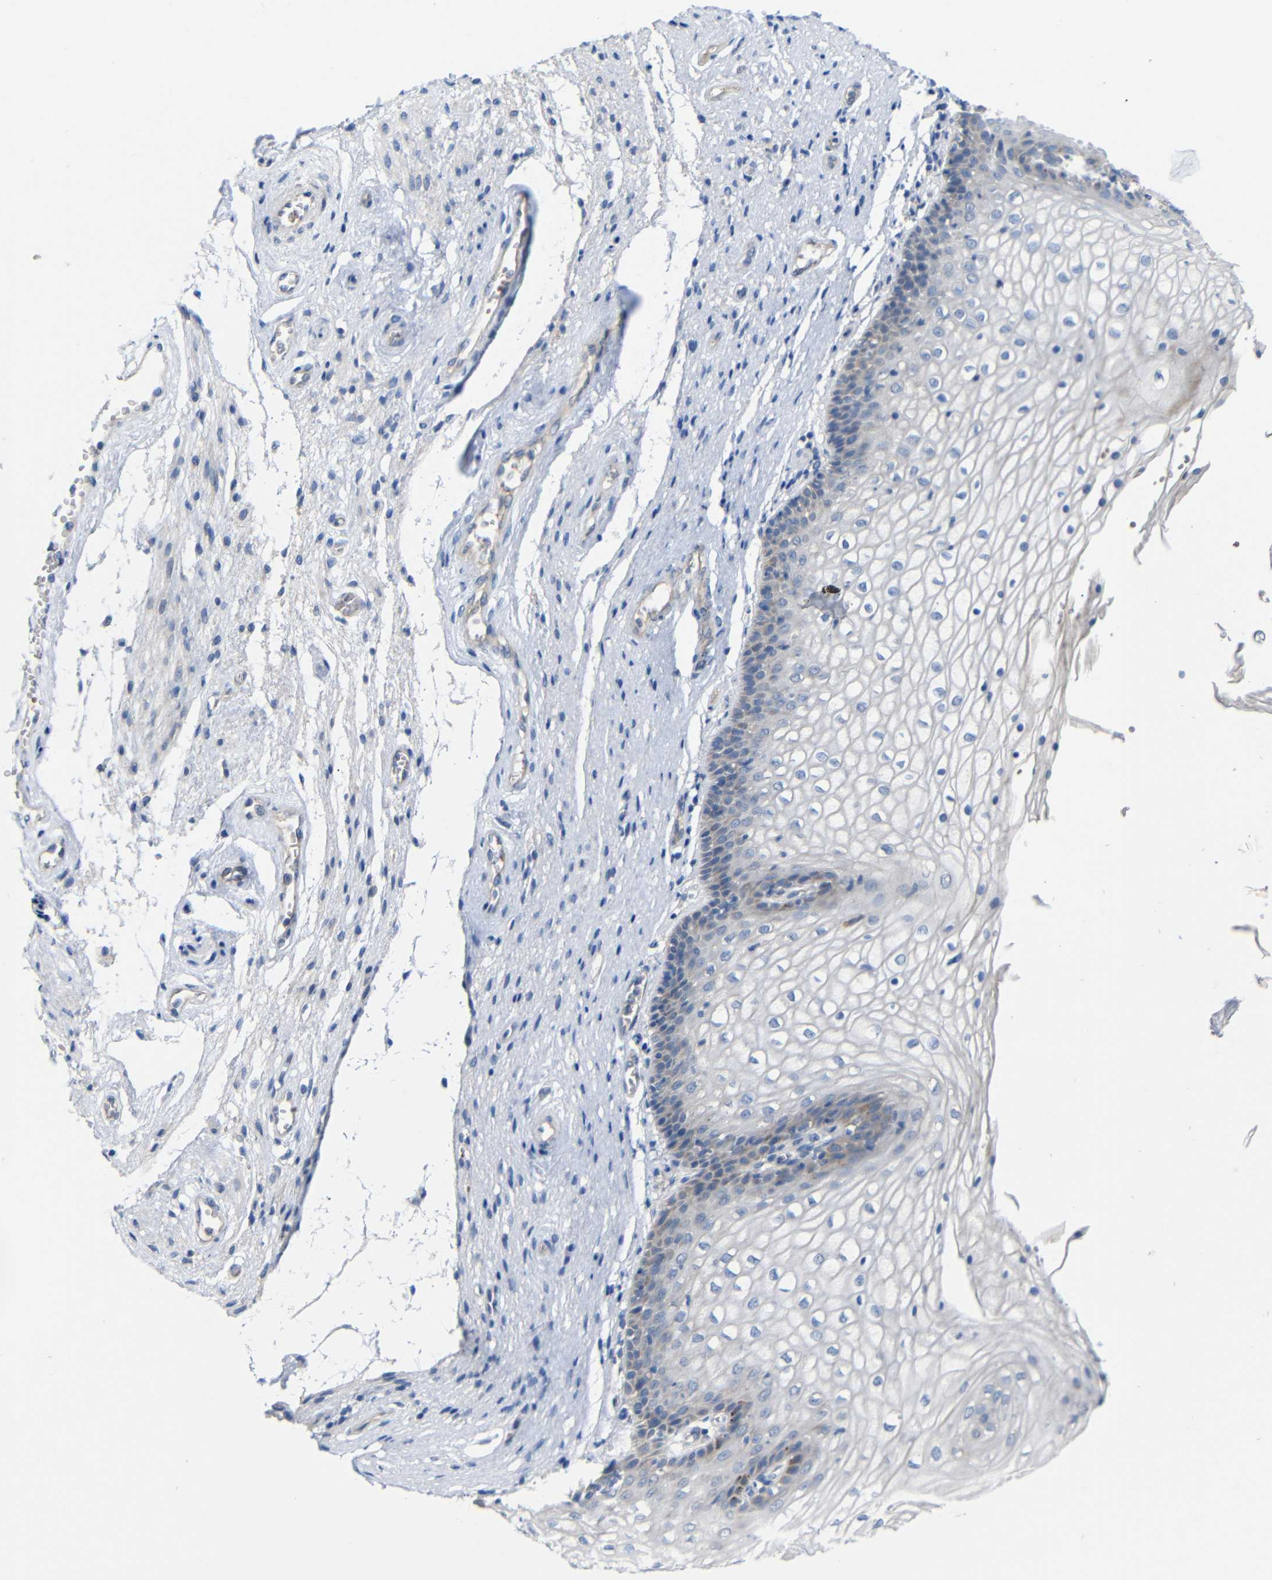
{"staining": {"intensity": "weak", "quantity": "<25%", "location": "cytoplasmic/membranous"}, "tissue": "vagina", "cell_type": "Squamous epithelial cells", "image_type": "normal", "snomed": [{"axis": "morphology", "description": "Normal tissue, NOS"}, {"axis": "topography", "description": "Vagina"}], "caption": "The image reveals no significant positivity in squamous epithelial cells of vagina. Nuclei are stained in blue.", "gene": "TBC1D32", "patient": {"sex": "female", "age": 34}}